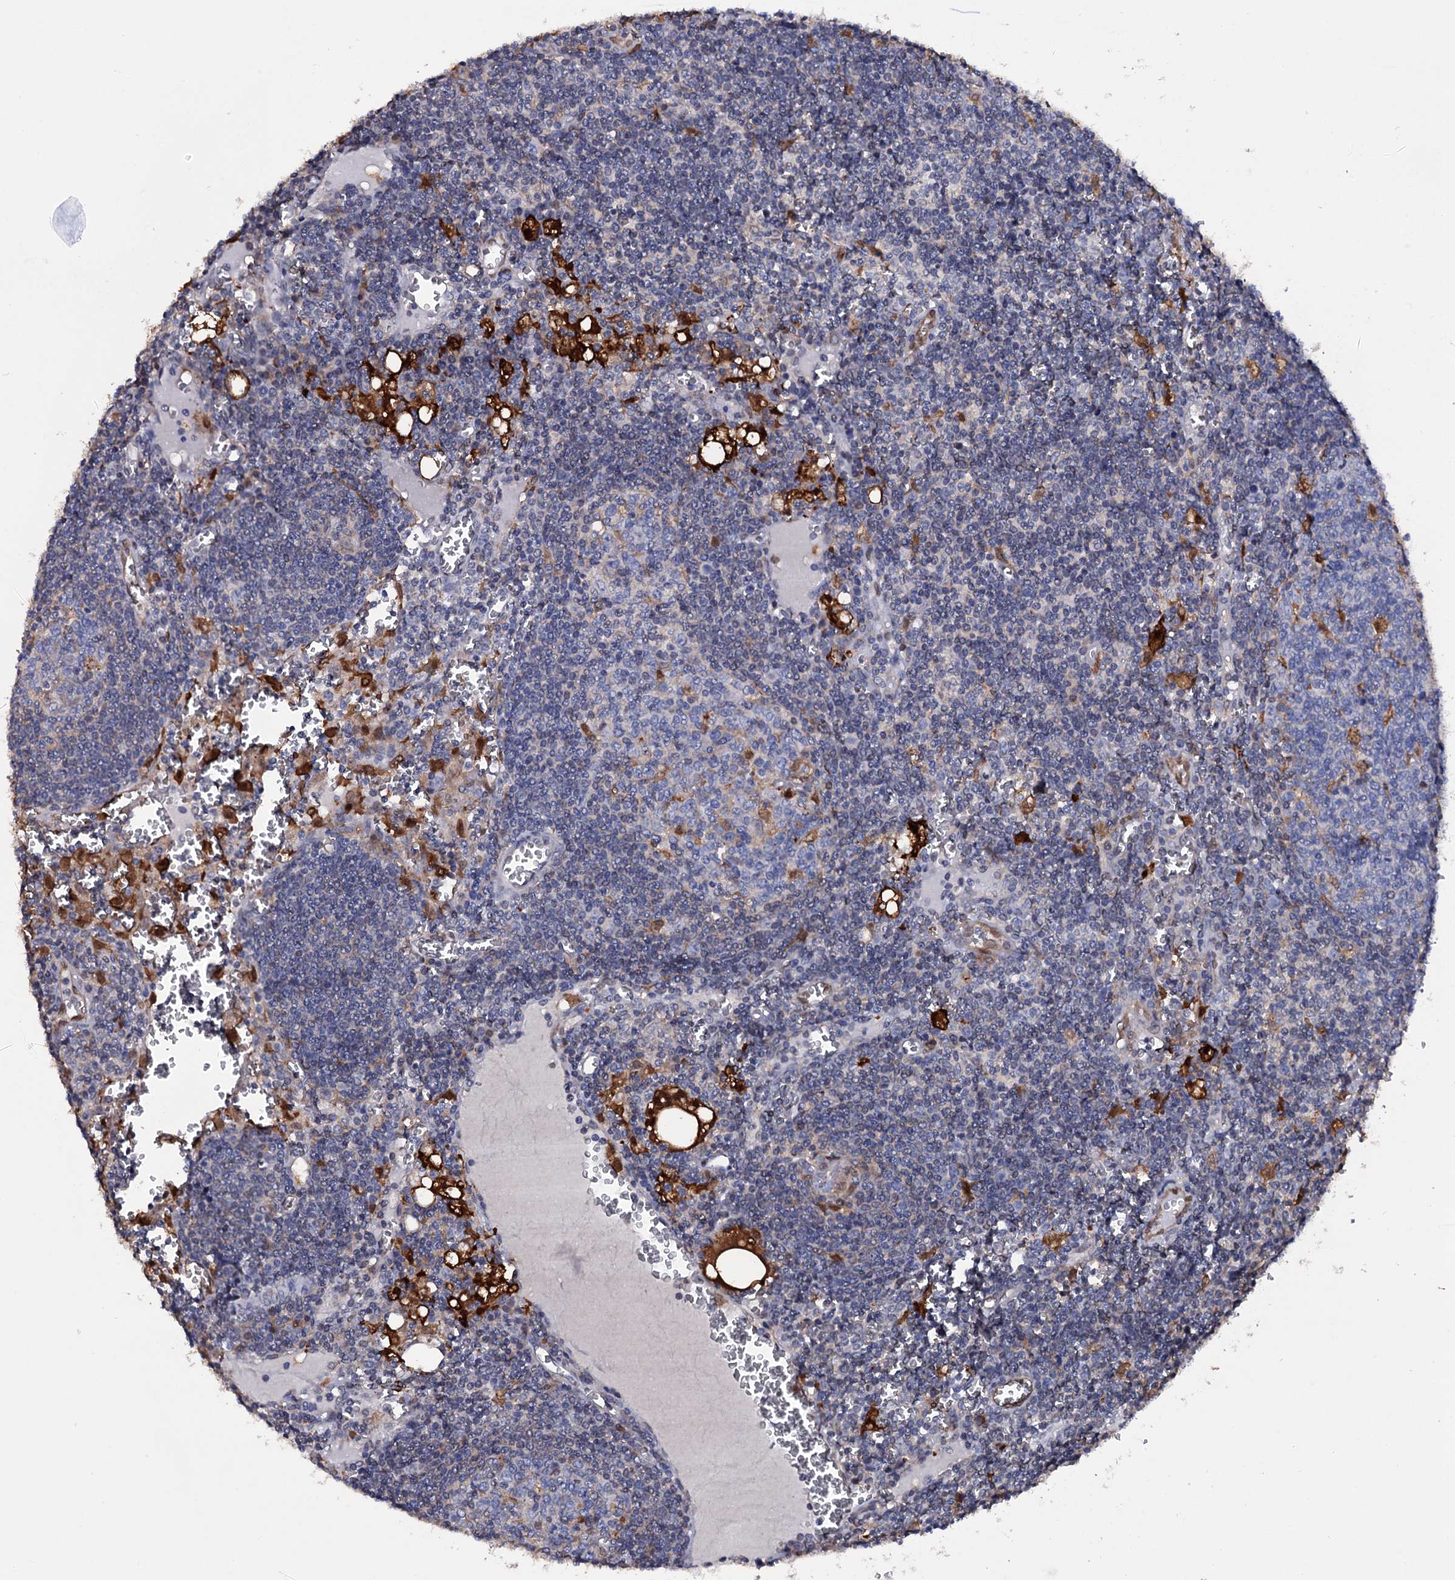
{"staining": {"intensity": "negative", "quantity": "none", "location": "none"}, "tissue": "lymph node", "cell_type": "Germinal center cells", "image_type": "normal", "snomed": [{"axis": "morphology", "description": "Normal tissue, NOS"}, {"axis": "topography", "description": "Lymph node"}], "caption": "The photomicrograph shows no staining of germinal center cells in benign lymph node.", "gene": "CRYL1", "patient": {"sex": "female", "age": 73}}